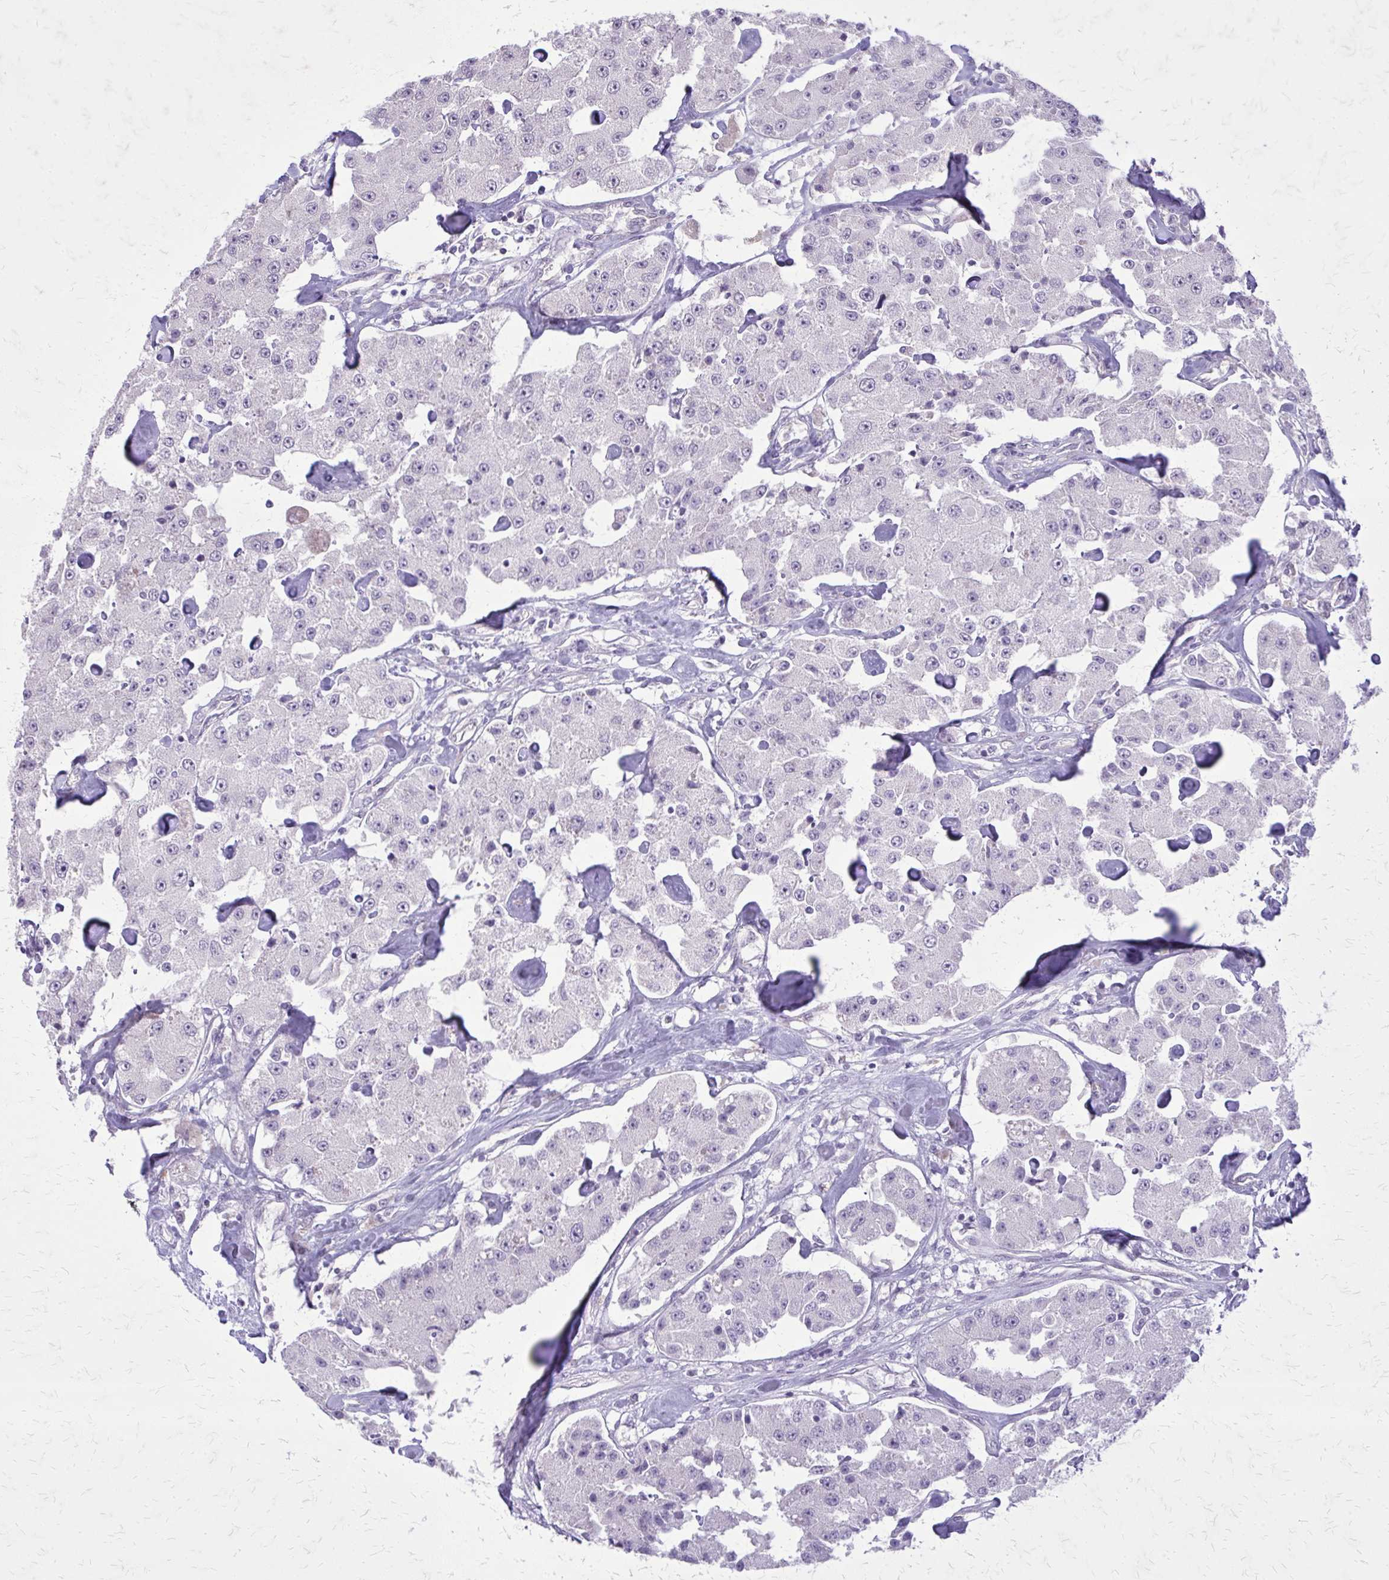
{"staining": {"intensity": "negative", "quantity": "none", "location": "none"}, "tissue": "carcinoid", "cell_type": "Tumor cells", "image_type": "cancer", "snomed": [{"axis": "morphology", "description": "Carcinoid, malignant, NOS"}, {"axis": "topography", "description": "Pancreas"}], "caption": "The photomicrograph displays no staining of tumor cells in carcinoid (malignant).", "gene": "PLCB1", "patient": {"sex": "male", "age": 41}}